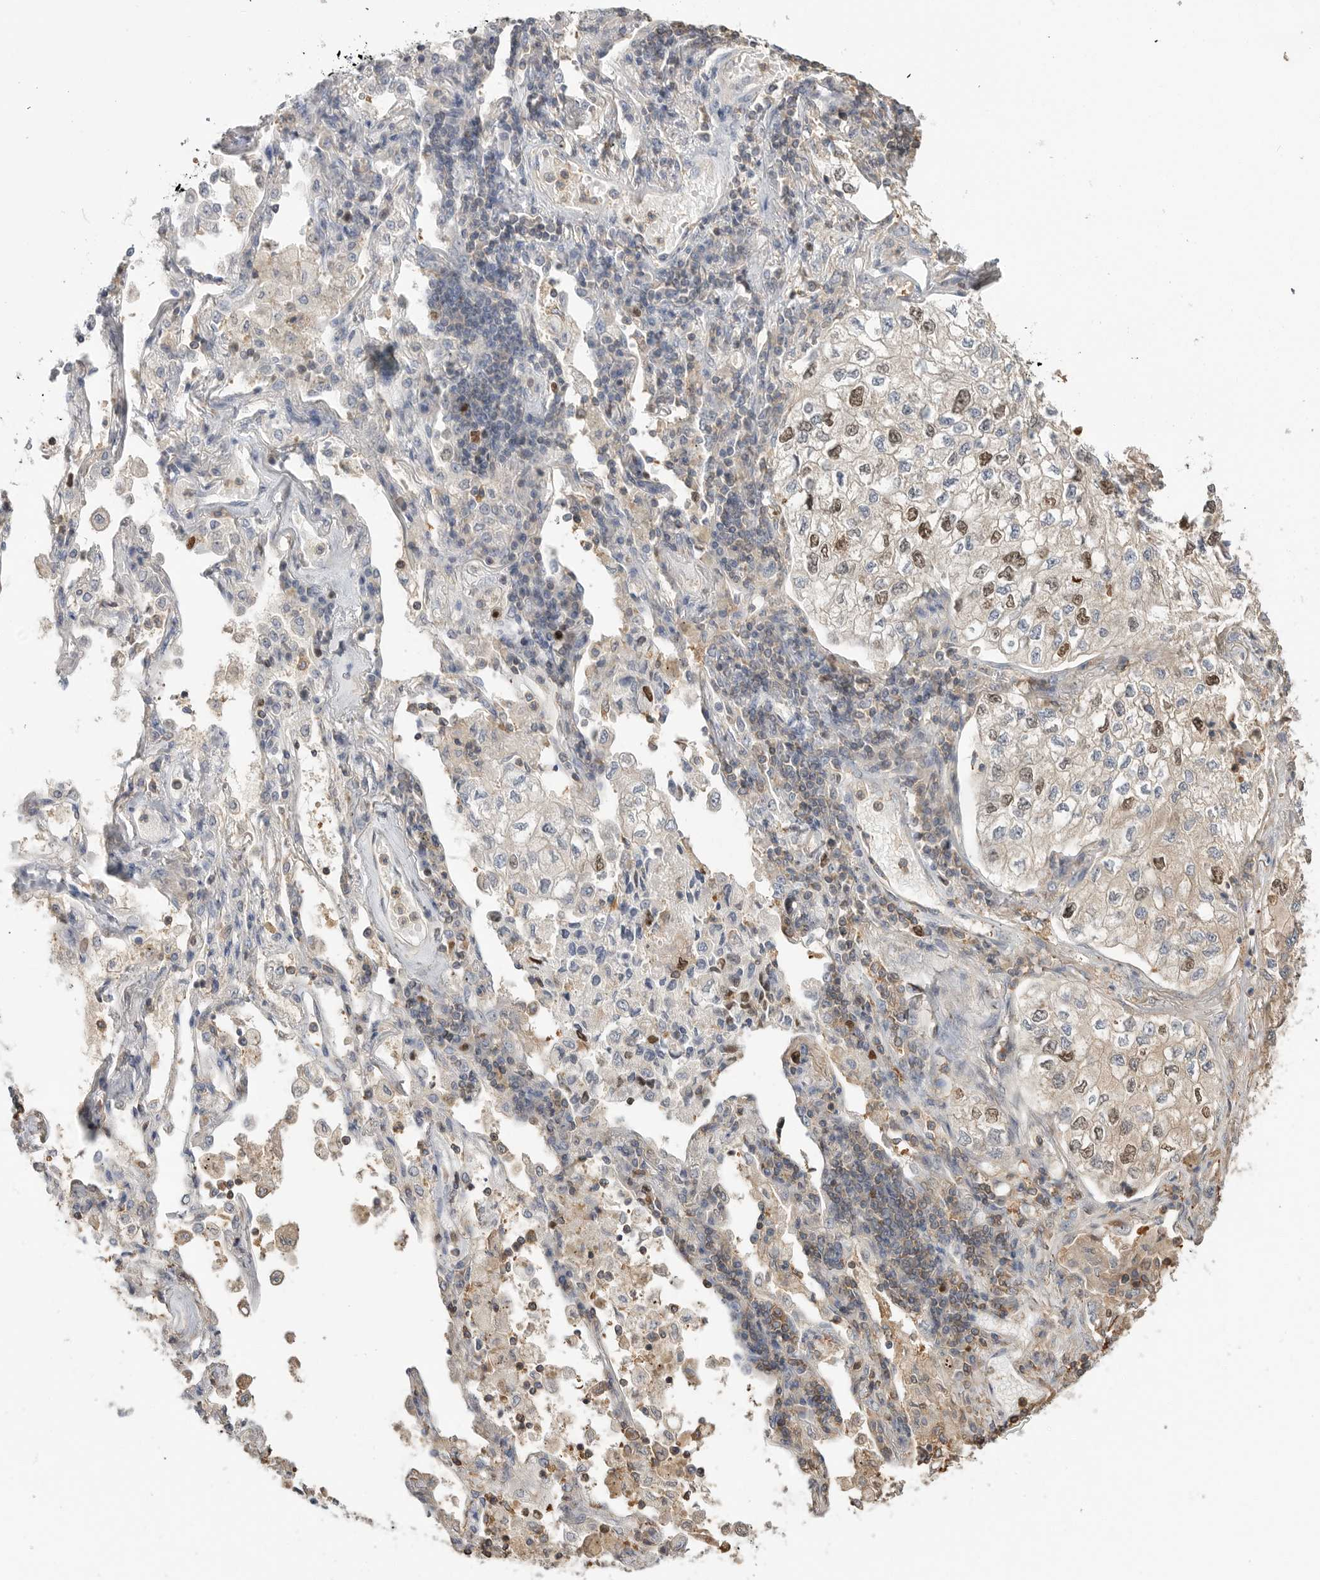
{"staining": {"intensity": "moderate", "quantity": "25%-75%", "location": "nuclear"}, "tissue": "lung cancer", "cell_type": "Tumor cells", "image_type": "cancer", "snomed": [{"axis": "morphology", "description": "Adenocarcinoma, NOS"}, {"axis": "topography", "description": "Lung"}], "caption": "Tumor cells show moderate nuclear expression in approximately 25%-75% of cells in lung cancer (adenocarcinoma). (Brightfield microscopy of DAB IHC at high magnification).", "gene": "TOP2A", "patient": {"sex": "male", "age": 63}}